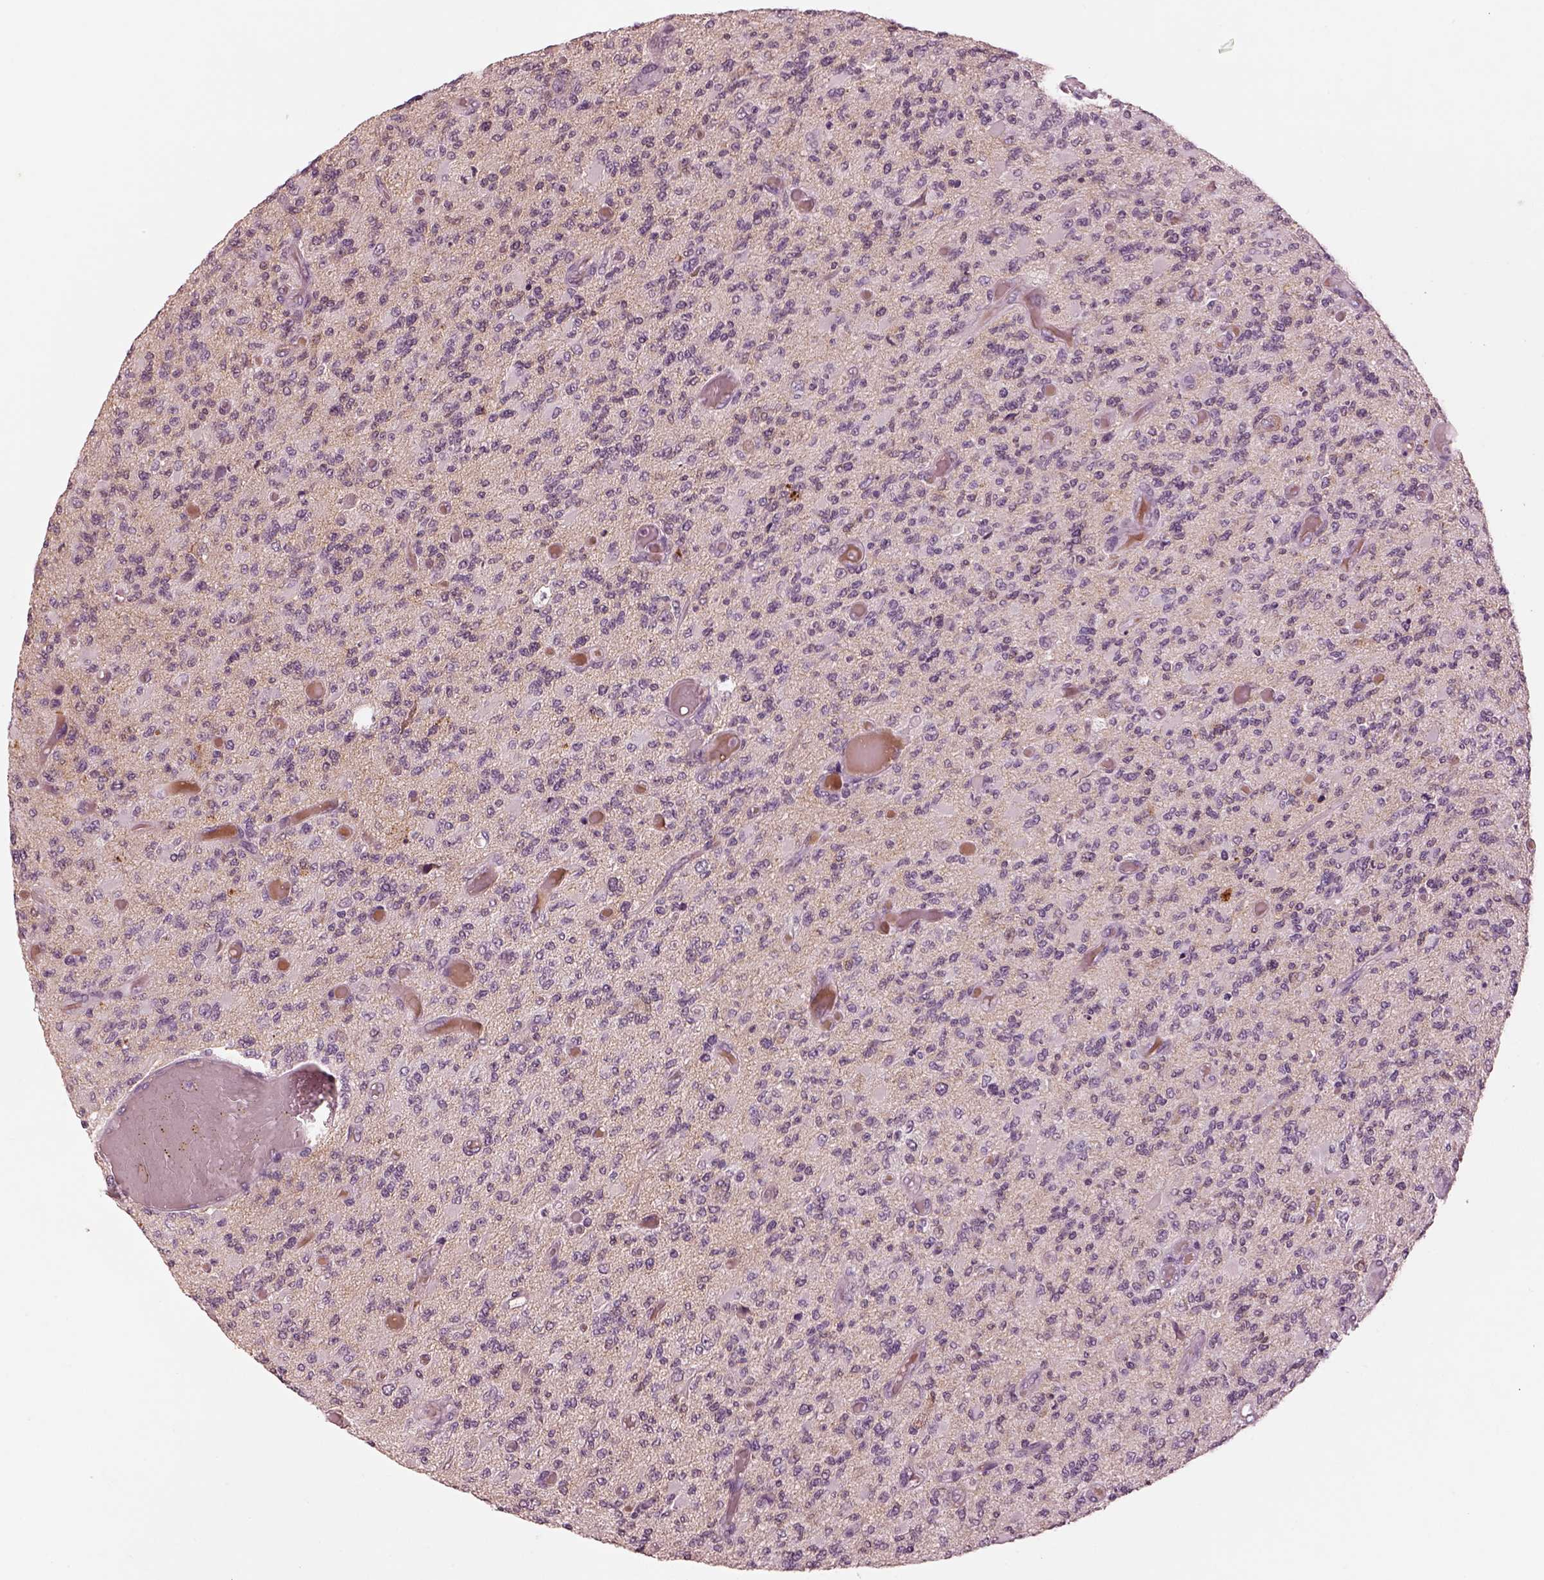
{"staining": {"intensity": "negative", "quantity": "none", "location": "none"}, "tissue": "glioma", "cell_type": "Tumor cells", "image_type": "cancer", "snomed": [{"axis": "morphology", "description": "Glioma, malignant, High grade"}, {"axis": "topography", "description": "Brain"}], "caption": "DAB immunohistochemical staining of human glioma reveals no significant expression in tumor cells.", "gene": "KCNA2", "patient": {"sex": "female", "age": 63}}